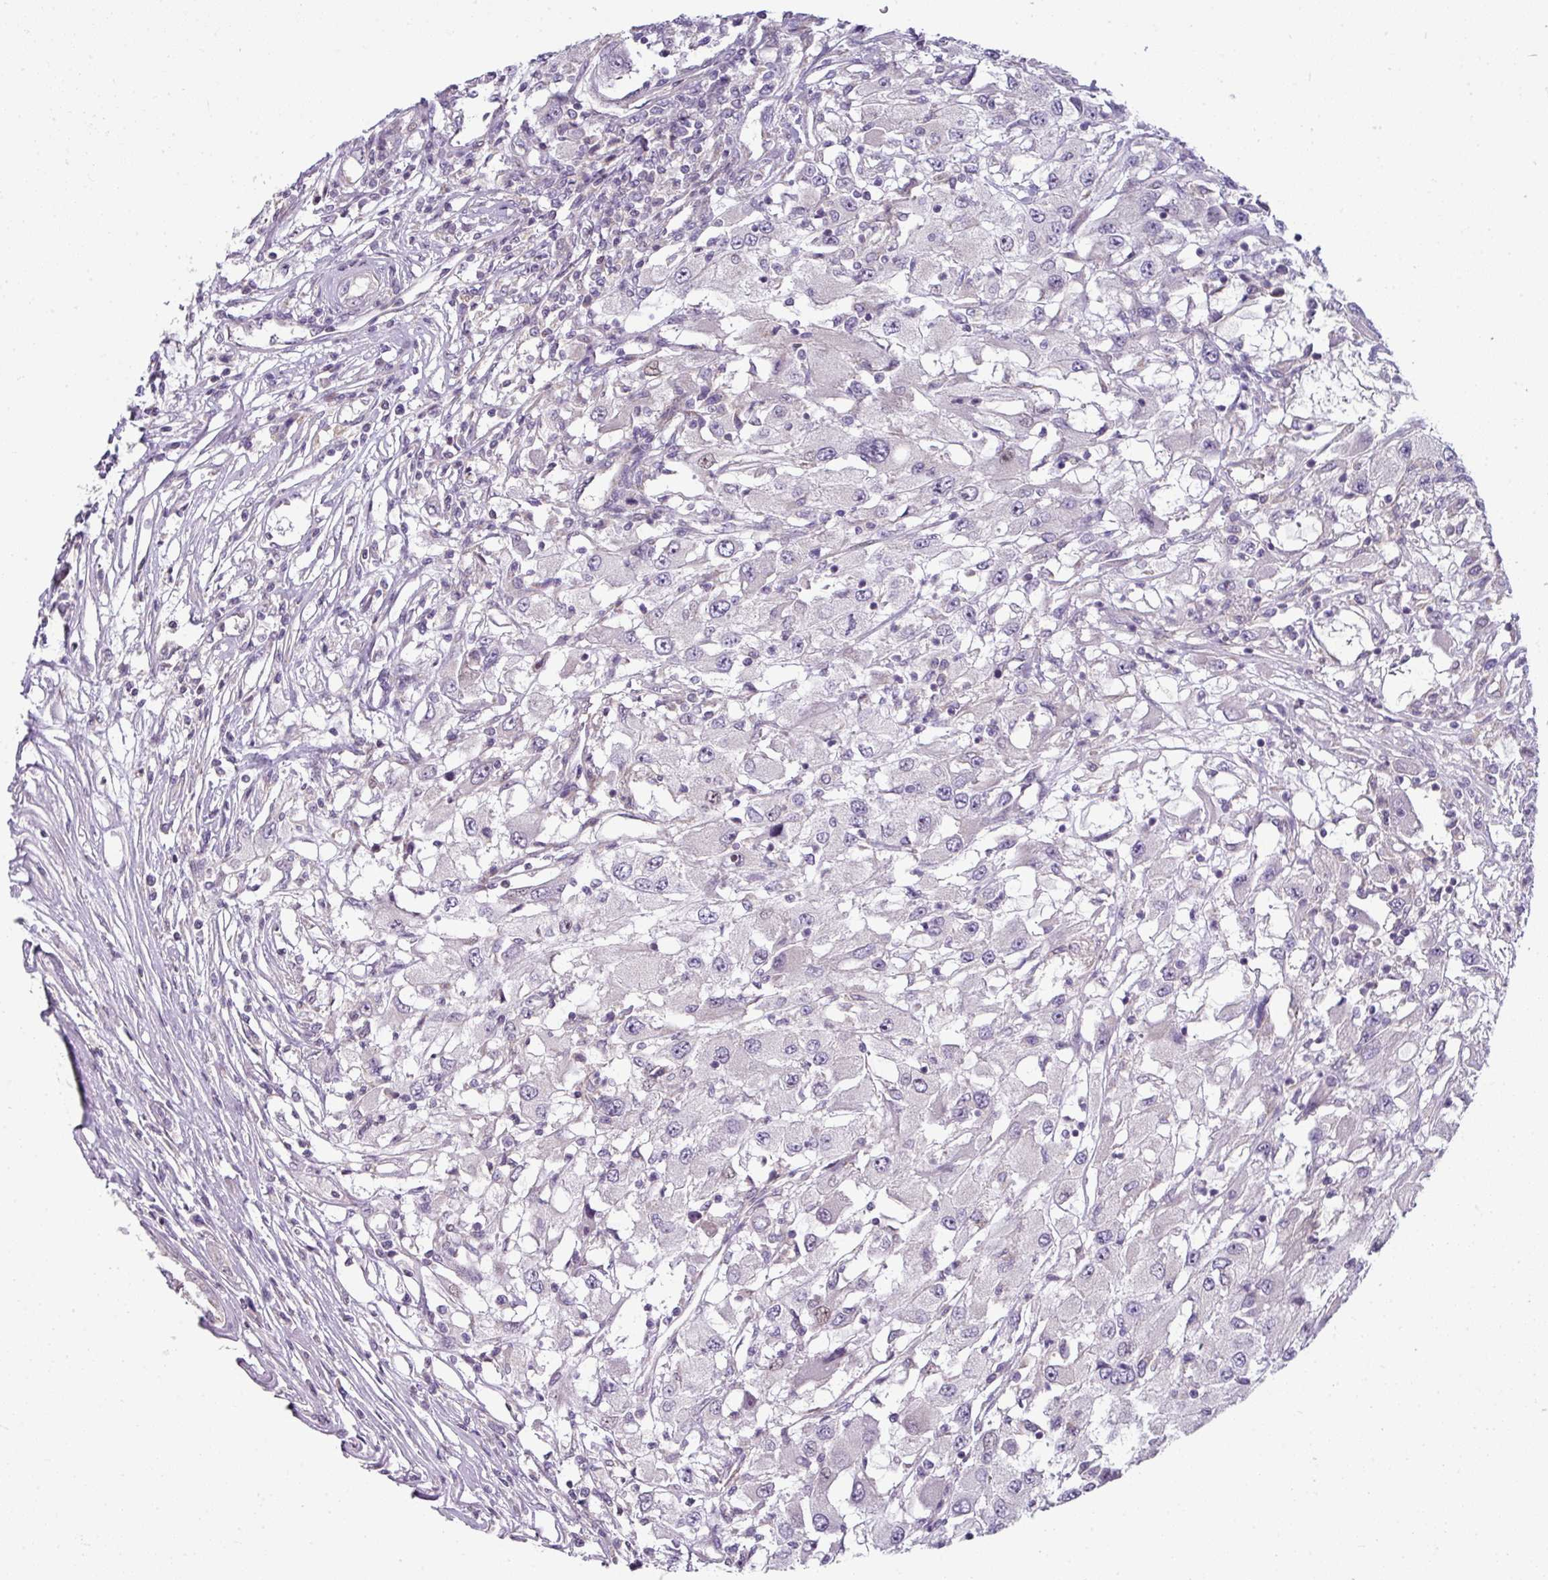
{"staining": {"intensity": "negative", "quantity": "none", "location": "none"}, "tissue": "renal cancer", "cell_type": "Tumor cells", "image_type": "cancer", "snomed": [{"axis": "morphology", "description": "Adenocarcinoma, NOS"}, {"axis": "topography", "description": "Kidney"}], "caption": "Immunohistochemical staining of renal cancer (adenocarcinoma) reveals no significant staining in tumor cells.", "gene": "STAT5A", "patient": {"sex": "female", "age": 67}}